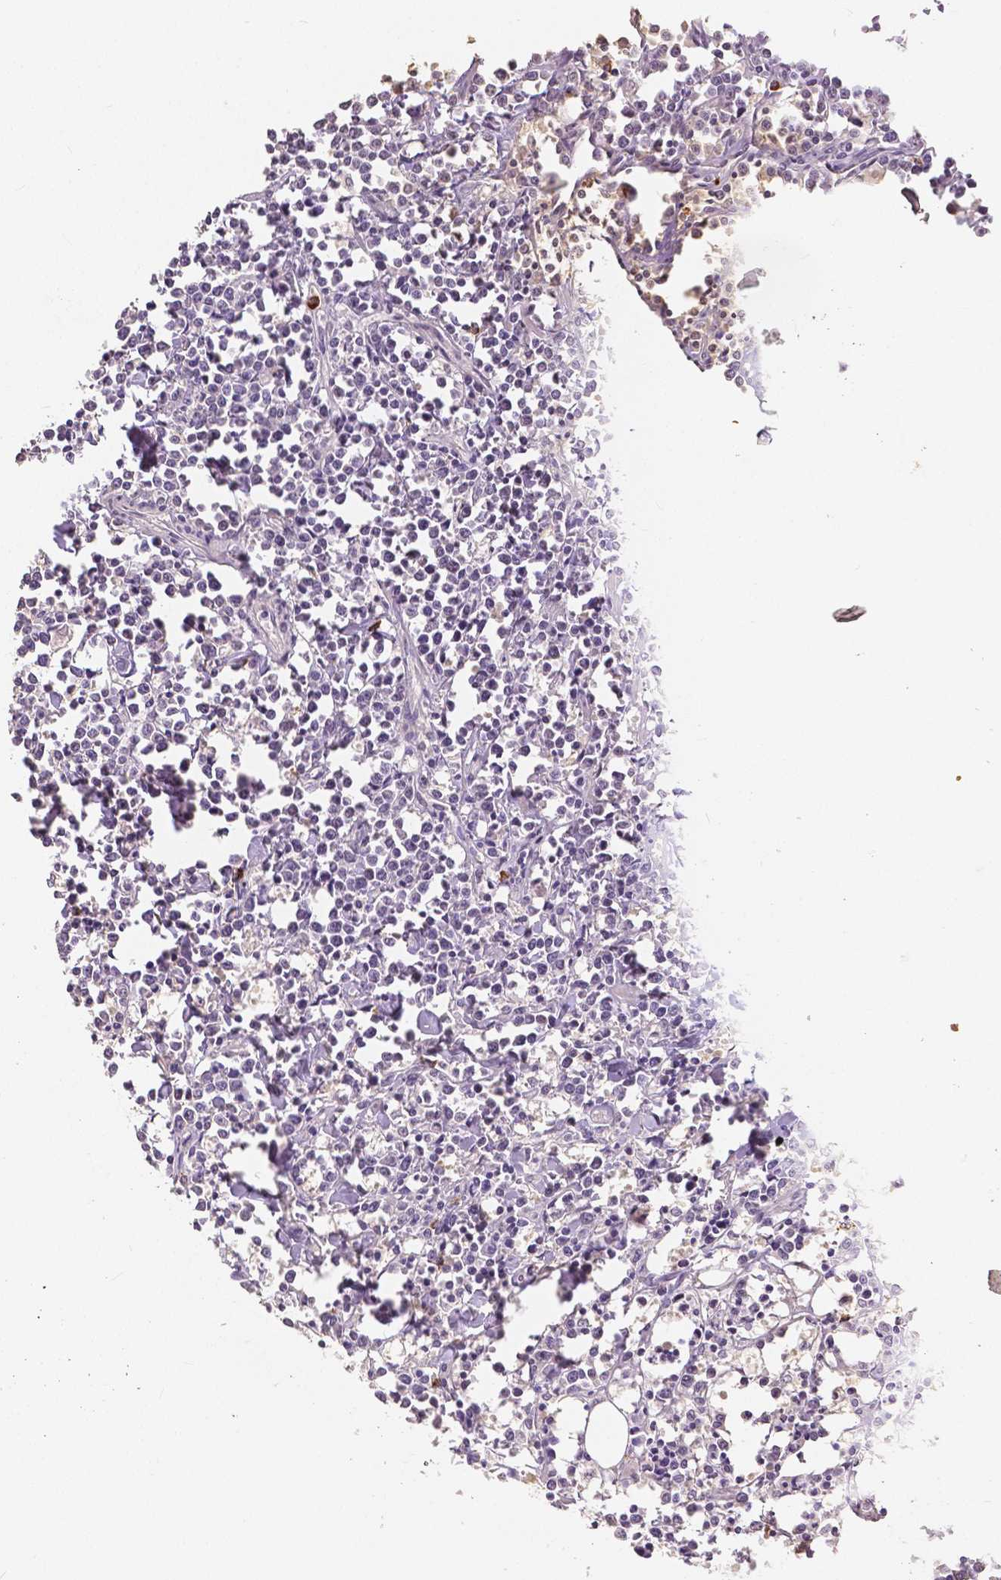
{"staining": {"intensity": "negative", "quantity": "none", "location": "none"}, "tissue": "lymphoma", "cell_type": "Tumor cells", "image_type": "cancer", "snomed": [{"axis": "morphology", "description": "Malignant lymphoma, non-Hodgkin's type, High grade"}, {"axis": "topography", "description": "Small intestine"}], "caption": "This photomicrograph is of lymphoma stained with IHC to label a protein in brown with the nuclei are counter-stained blue. There is no positivity in tumor cells.", "gene": "OCLN", "patient": {"sex": "female", "age": 56}}